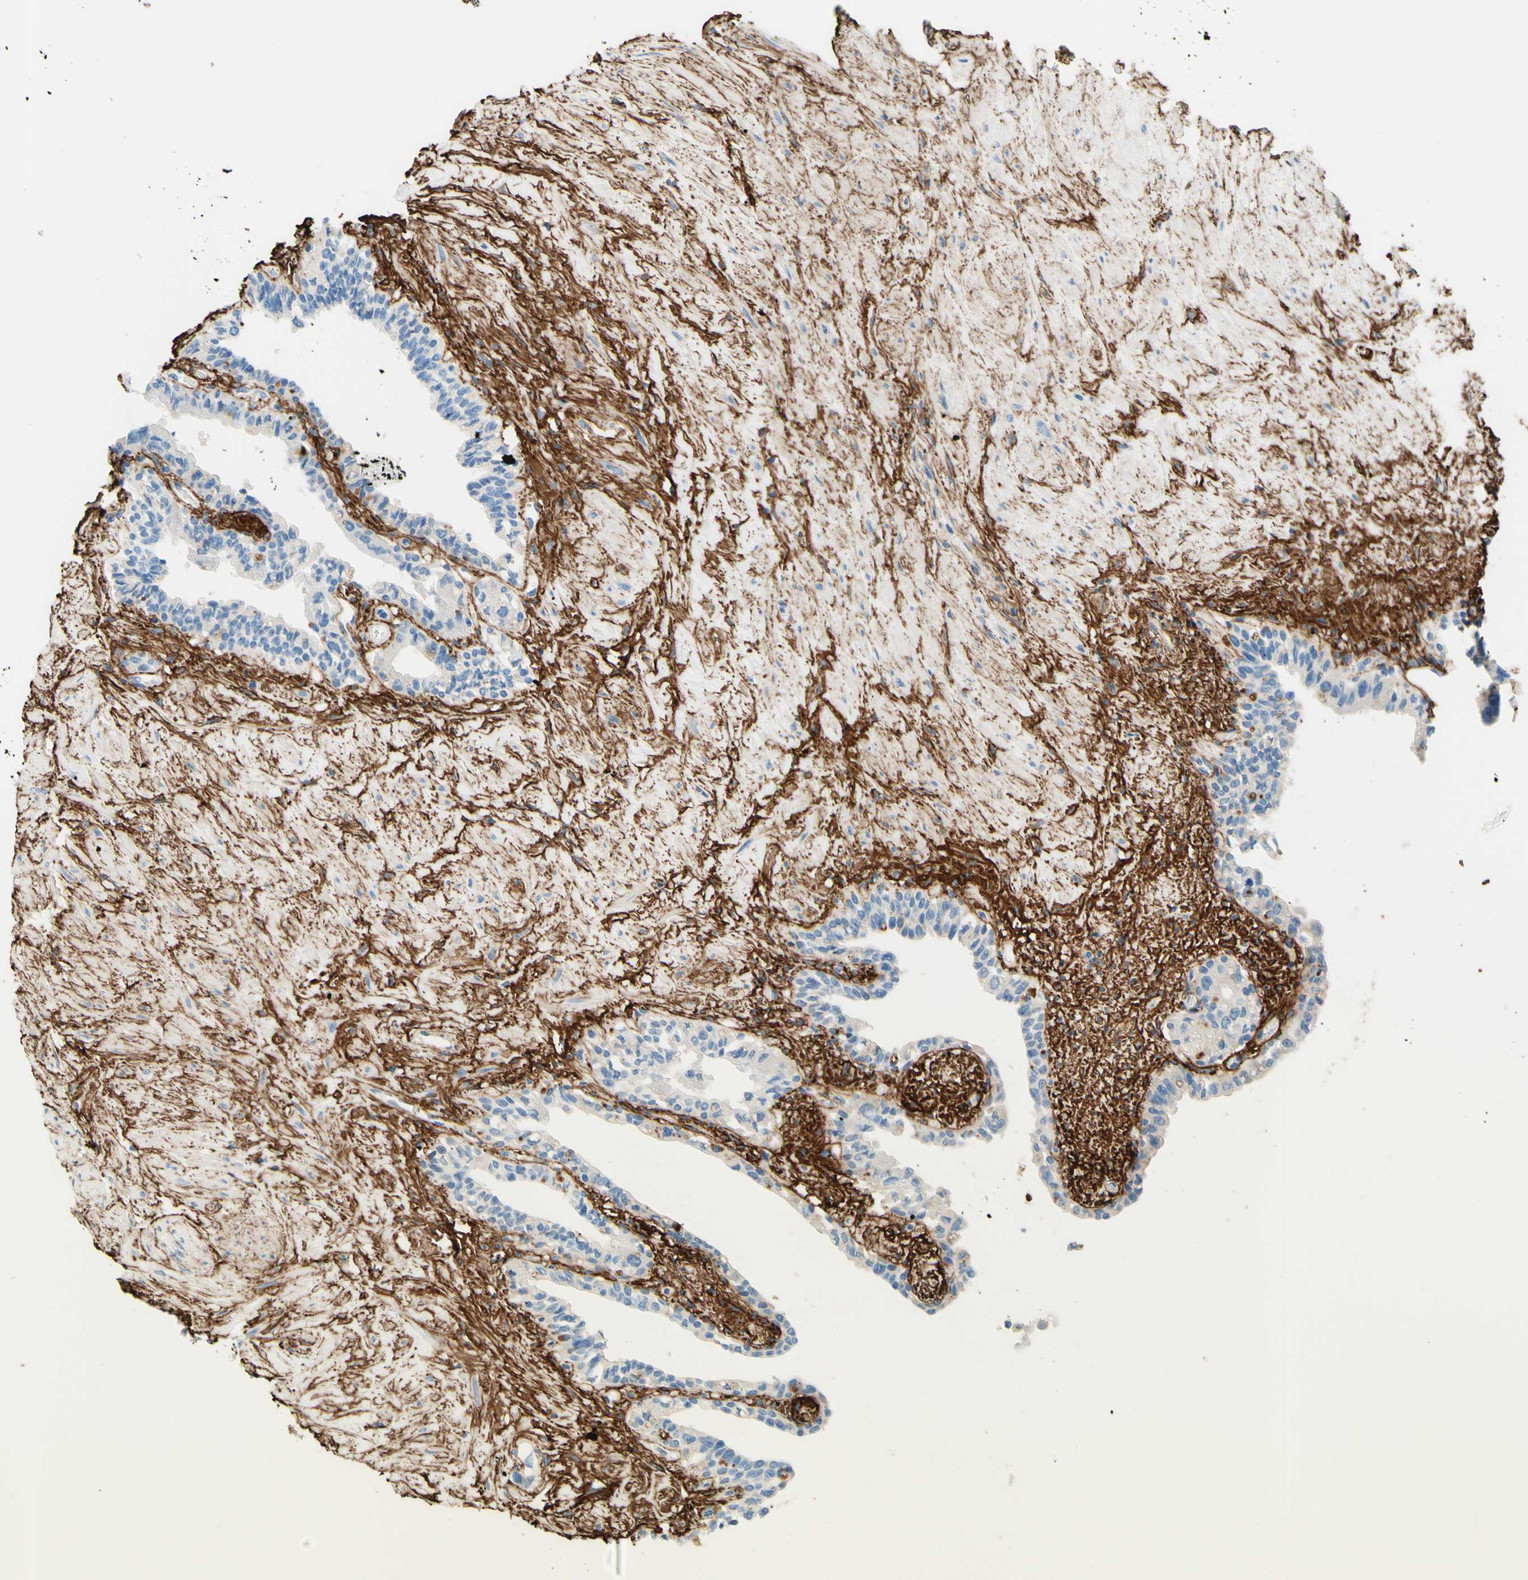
{"staining": {"intensity": "negative", "quantity": "none", "location": "none"}, "tissue": "seminal vesicle", "cell_type": "Glandular cells", "image_type": "normal", "snomed": [{"axis": "morphology", "description": "Normal tissue, NOS"}, {"axis": "topography", "description": "Seminal veicle"}], "caption": "This is an immunohistochemistry photomicrograph of benign seminal vesicle. There is no positivity in glandular cells.", "gene": "MFAP5", "patient": {"sex": "male", "age": 63}}